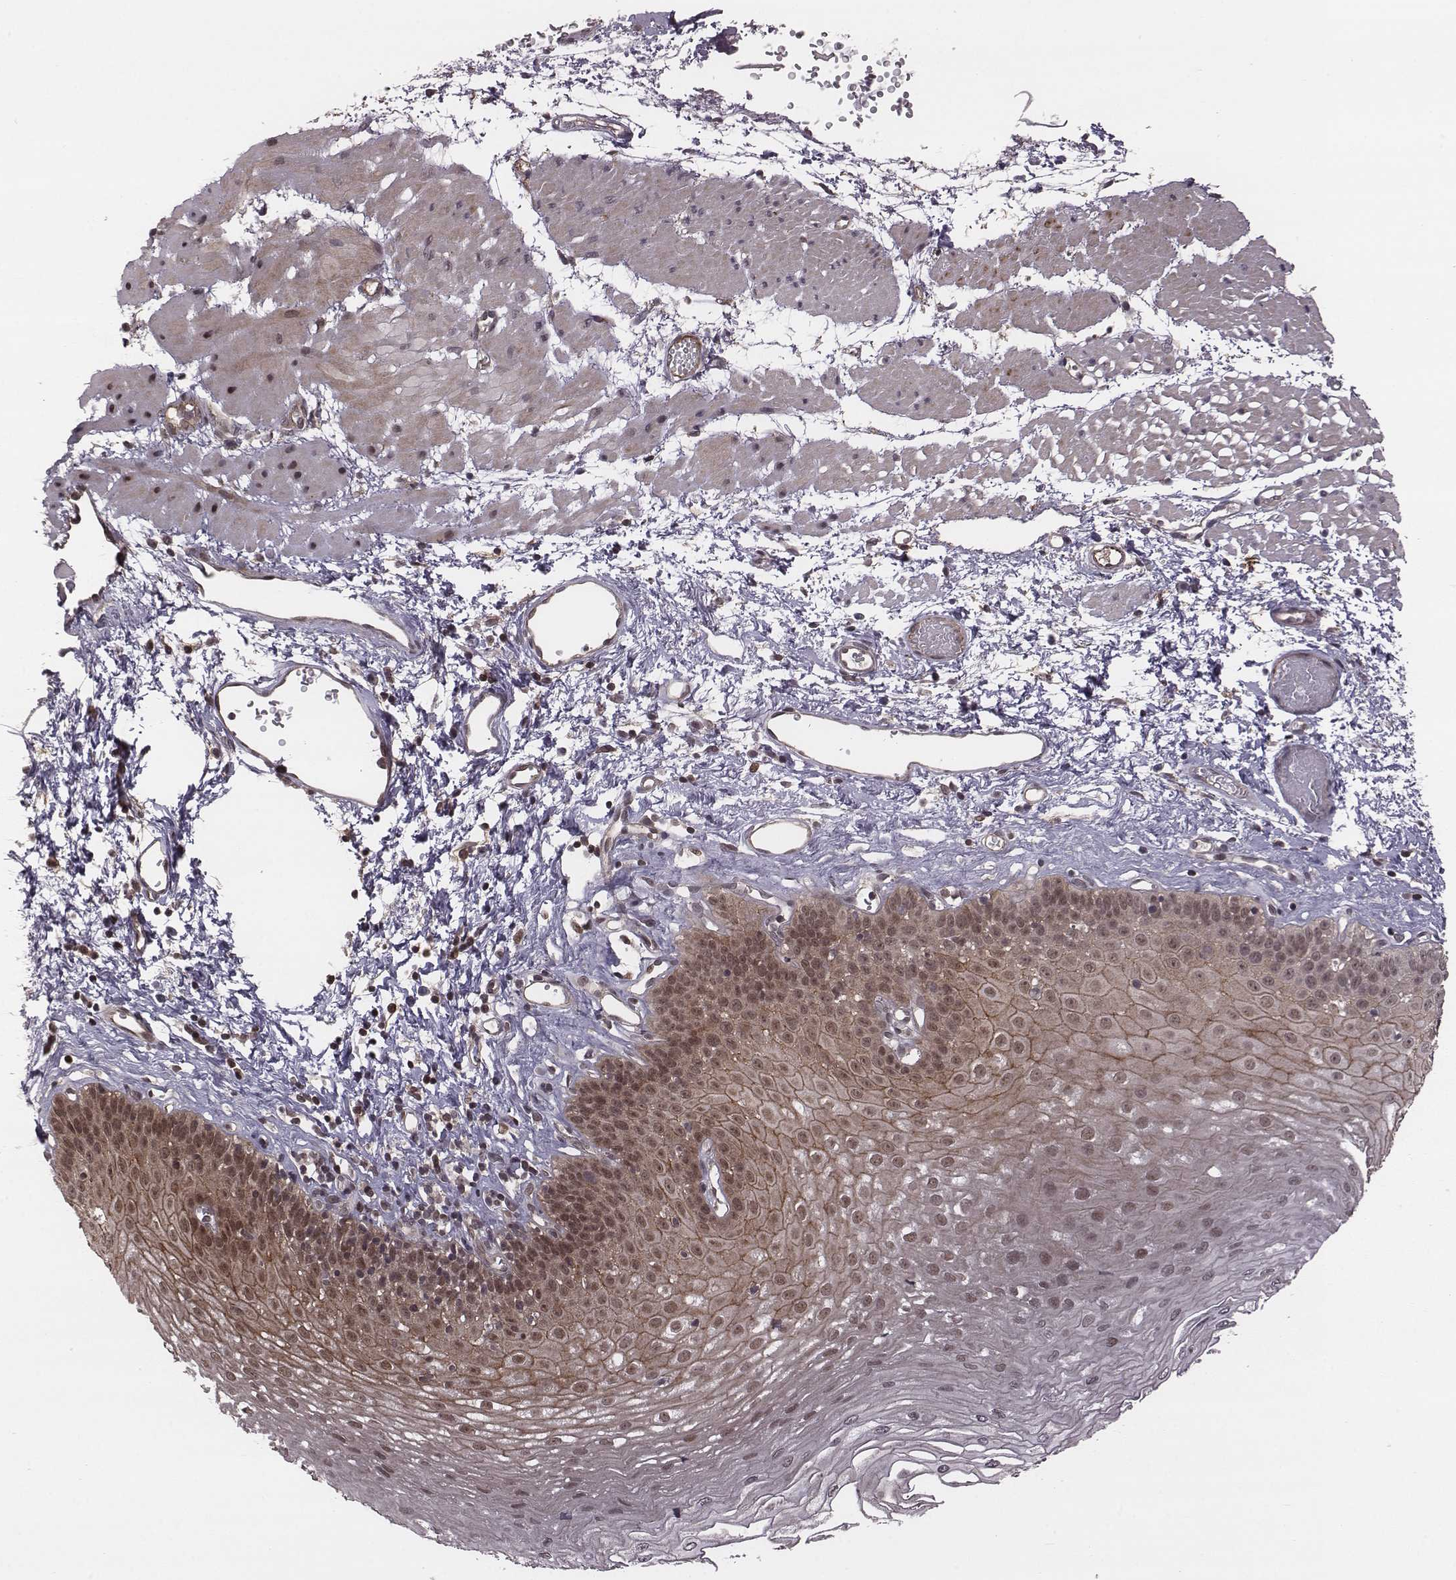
{"staining": {"intensity": "moderate", "quantity": "25%-75%", "location": "cytoplasmic/membranous,nuclear"}, "tissue": "esophagus", "cell_type": "Squamous epithelial cells", "image_type": "normal", "snomed": [{"axis": "morphology", "description": "Normal tissue, NOS"}, {"axis": "topography", "description": "Esophagus"}], "caption": "Immunohistochemistry (IHC) histopathology image of benign esophagus: human esophagus stained using IHC demonstrates medium levels of moderate protein expression localized specifically in the cytoplasmic/membranous,nuclear of squamous epithelial cells, appearing as a cytoplasmic/membranous,nuclear brown color.", "gene": "RPL3", "patient": {"sex": "female", "age": 62}}